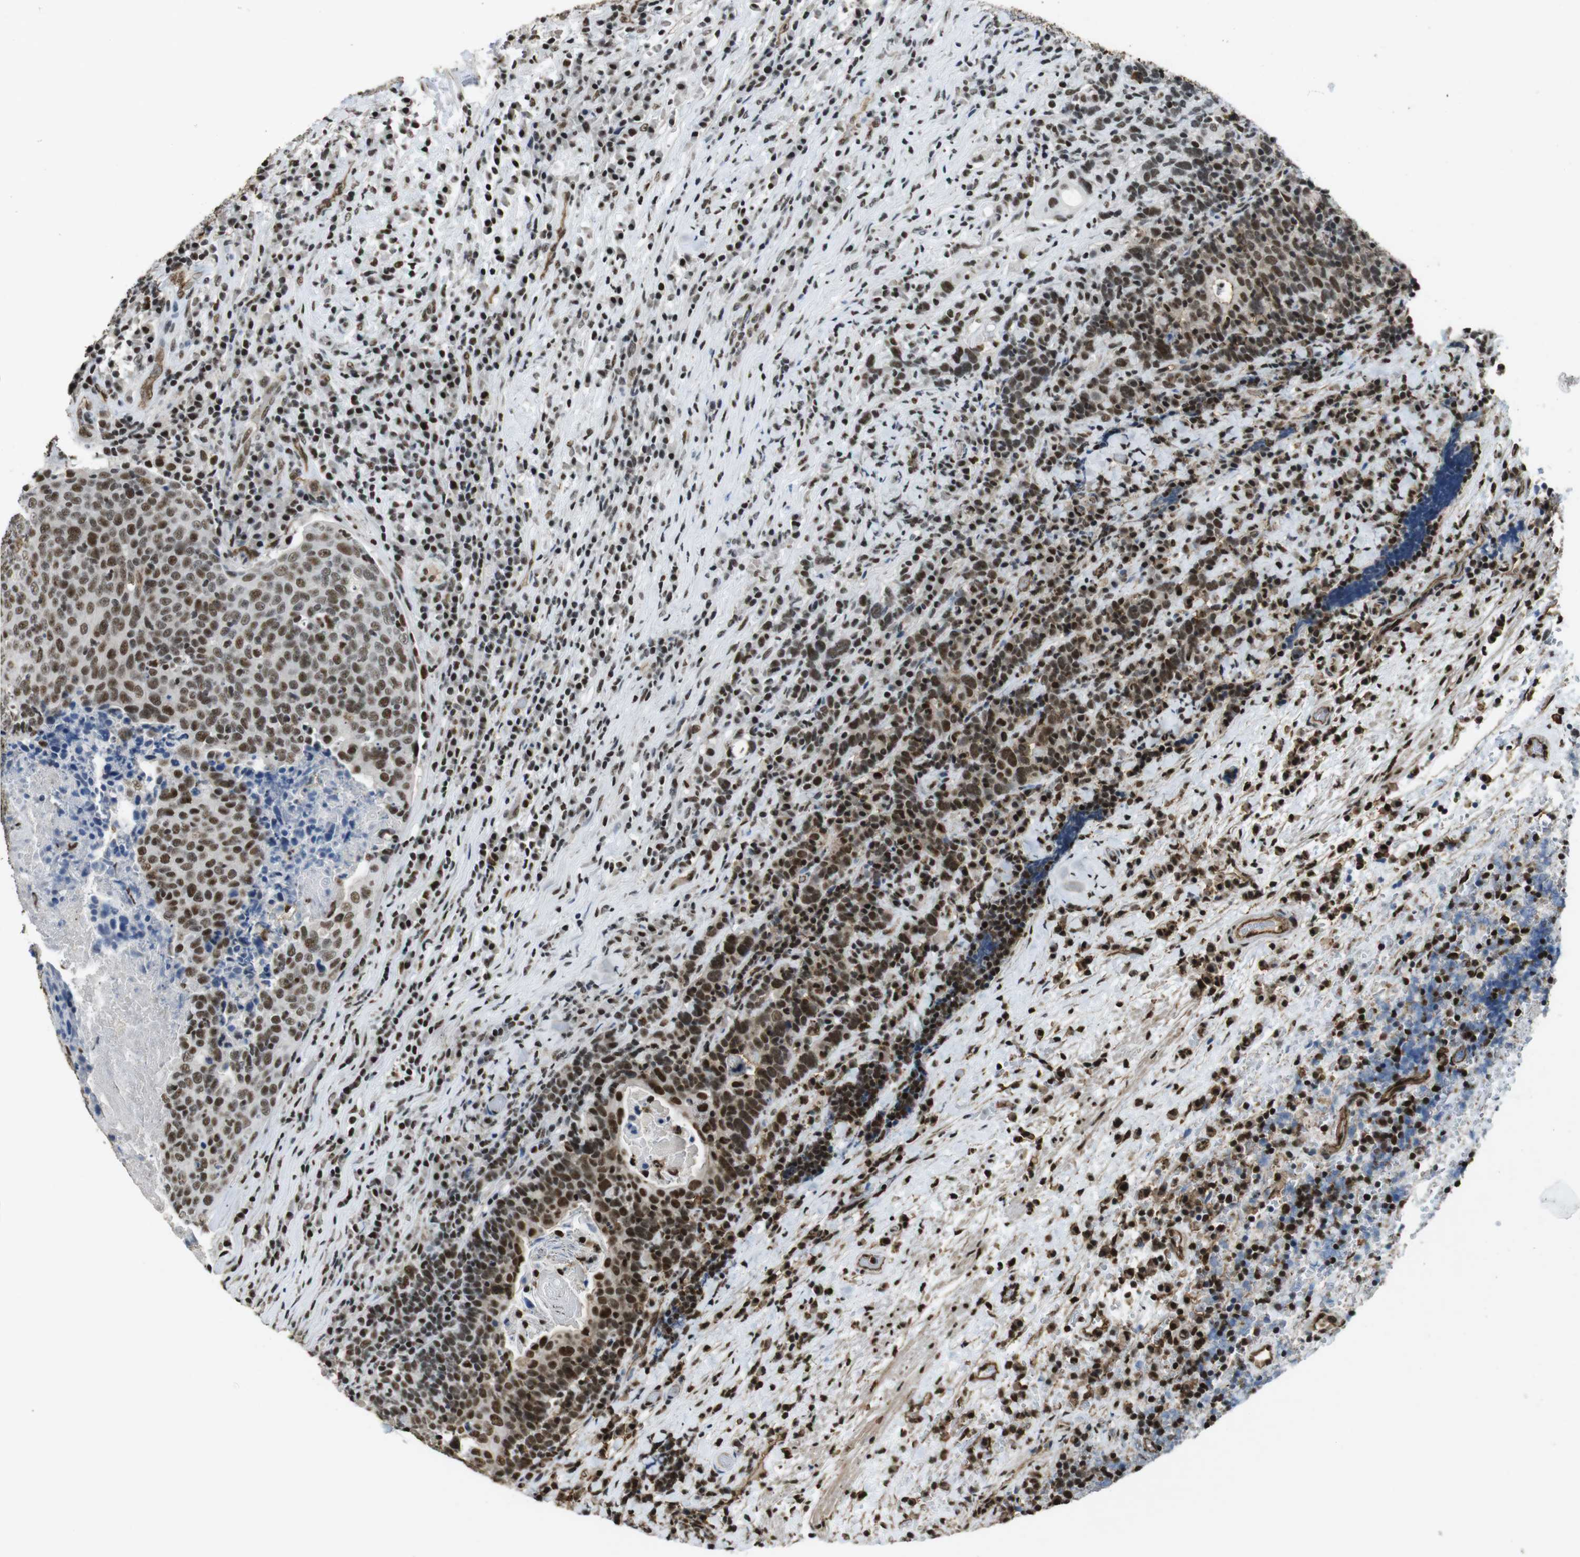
{"staining": {"intensity": "moderate", "quantity": ">75%", "location": "nuclear"}, "tissue": "head and neck cancer", "cell_type": "Tumor cells", "image_type": "cancer", "snomed": [{"axis": "morphology", "description": "Squamous cell carcinoma, NOS"}, {"axis": "morphology", "description": "Squamous cell carcinoma, metastatic, NOS"}, {"axis": "topography", "description": "Lymph node"}, {"axis": "topography", "description": "Head-Neck"}], "caption": "Immunohistochemical staining of human head and neck cancer (metastatic squamous cell carcinoma) shows medium levels of moderate nuclear protein expression in approximately >75% of tumor cells.", "gene": "CSNK2B", "patient": {"sex": "male", "age": 62}}